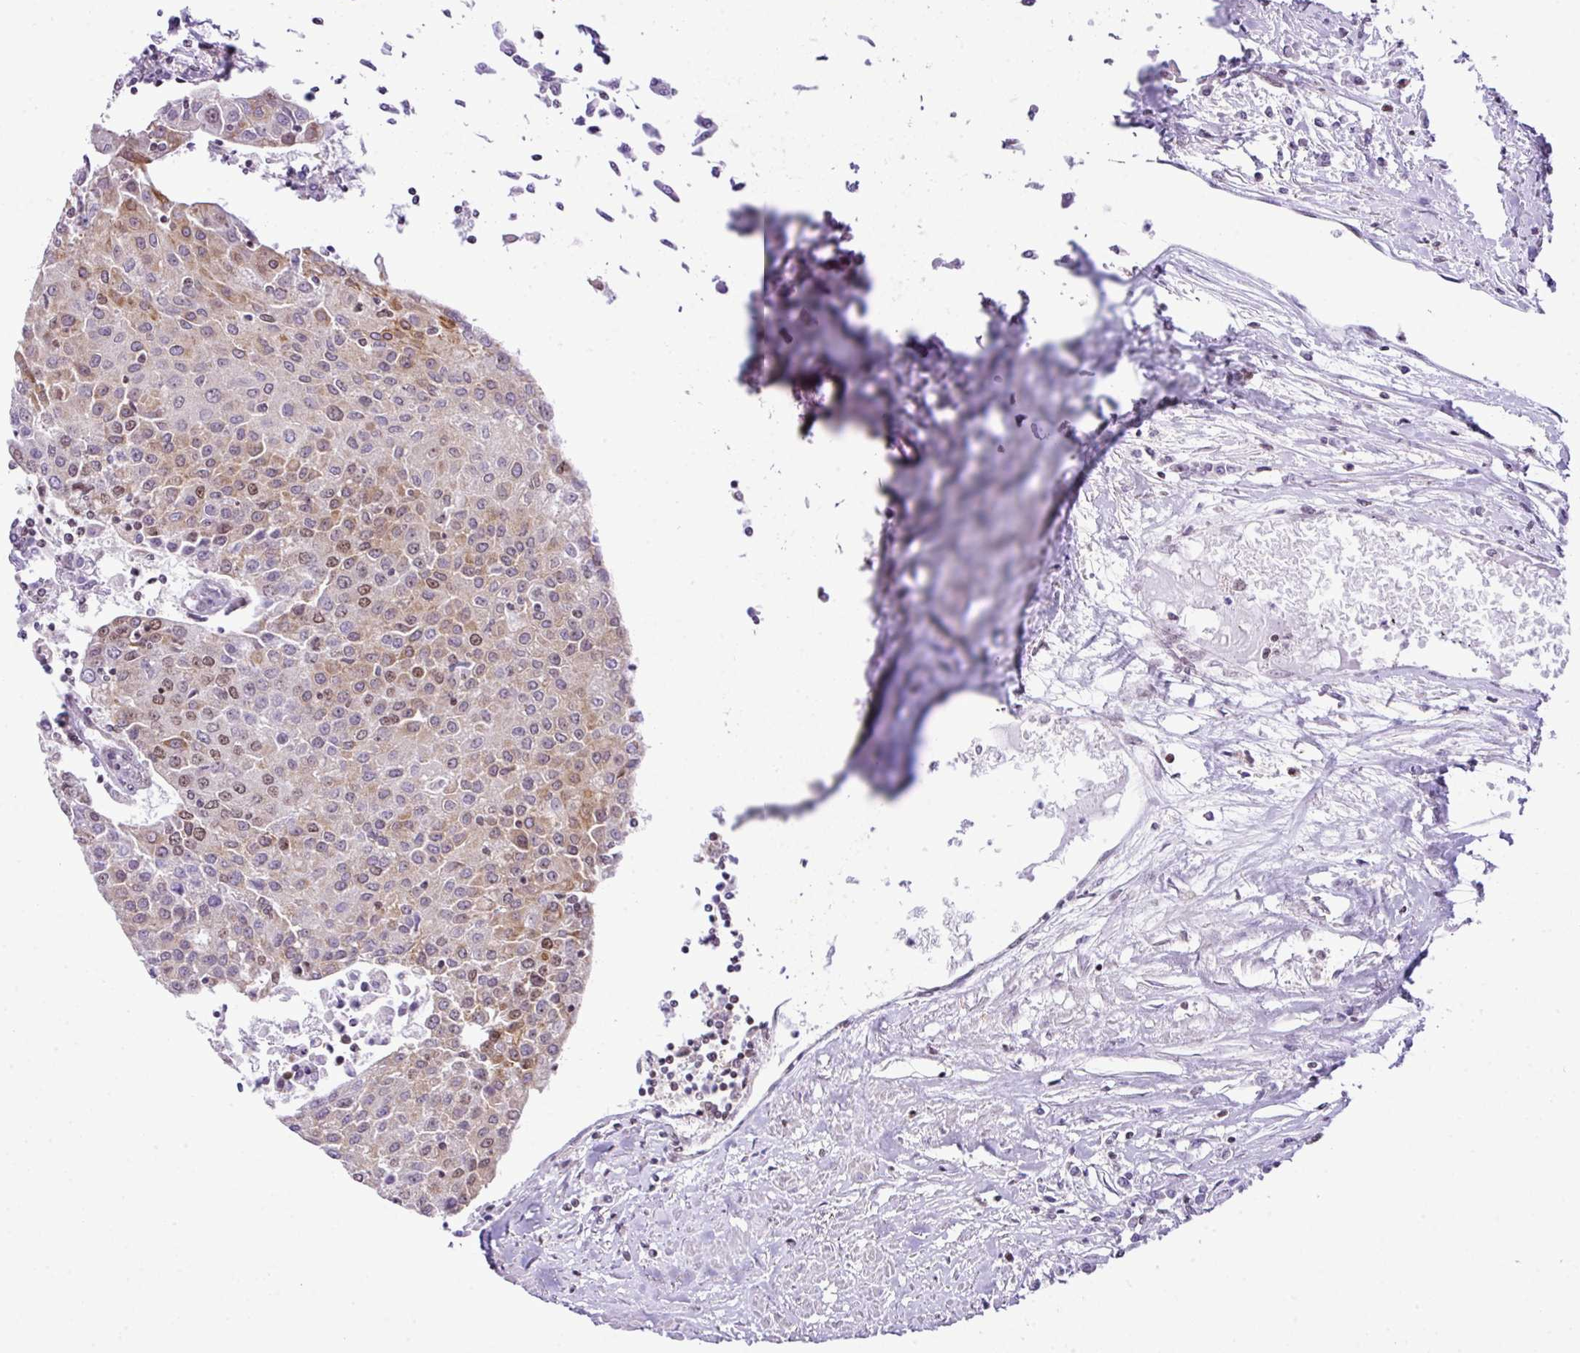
{"staining": {"intensity": "weak", "quantity": "25%-75%", "location": "cytoplasmic/membranous,nuclear"}, "tissue": "urothelial cancer", "cell_type": "Tumor cells", "image_type": "cancer", "snomed": [{"axis": "morphology", "description": "Urothelial carcinoma, High grade"}, {"axis": "topography", "description": "Urinary bladder"}], "caption": "Human urothelial cancer stained with a brown dye demonstrates weak cytoplasmic/membranous and nuclear positive staining in about 25%-75% of tumor cells.", "gene": "CCDC137", "patient": {"sex": "female", "age": 85}}